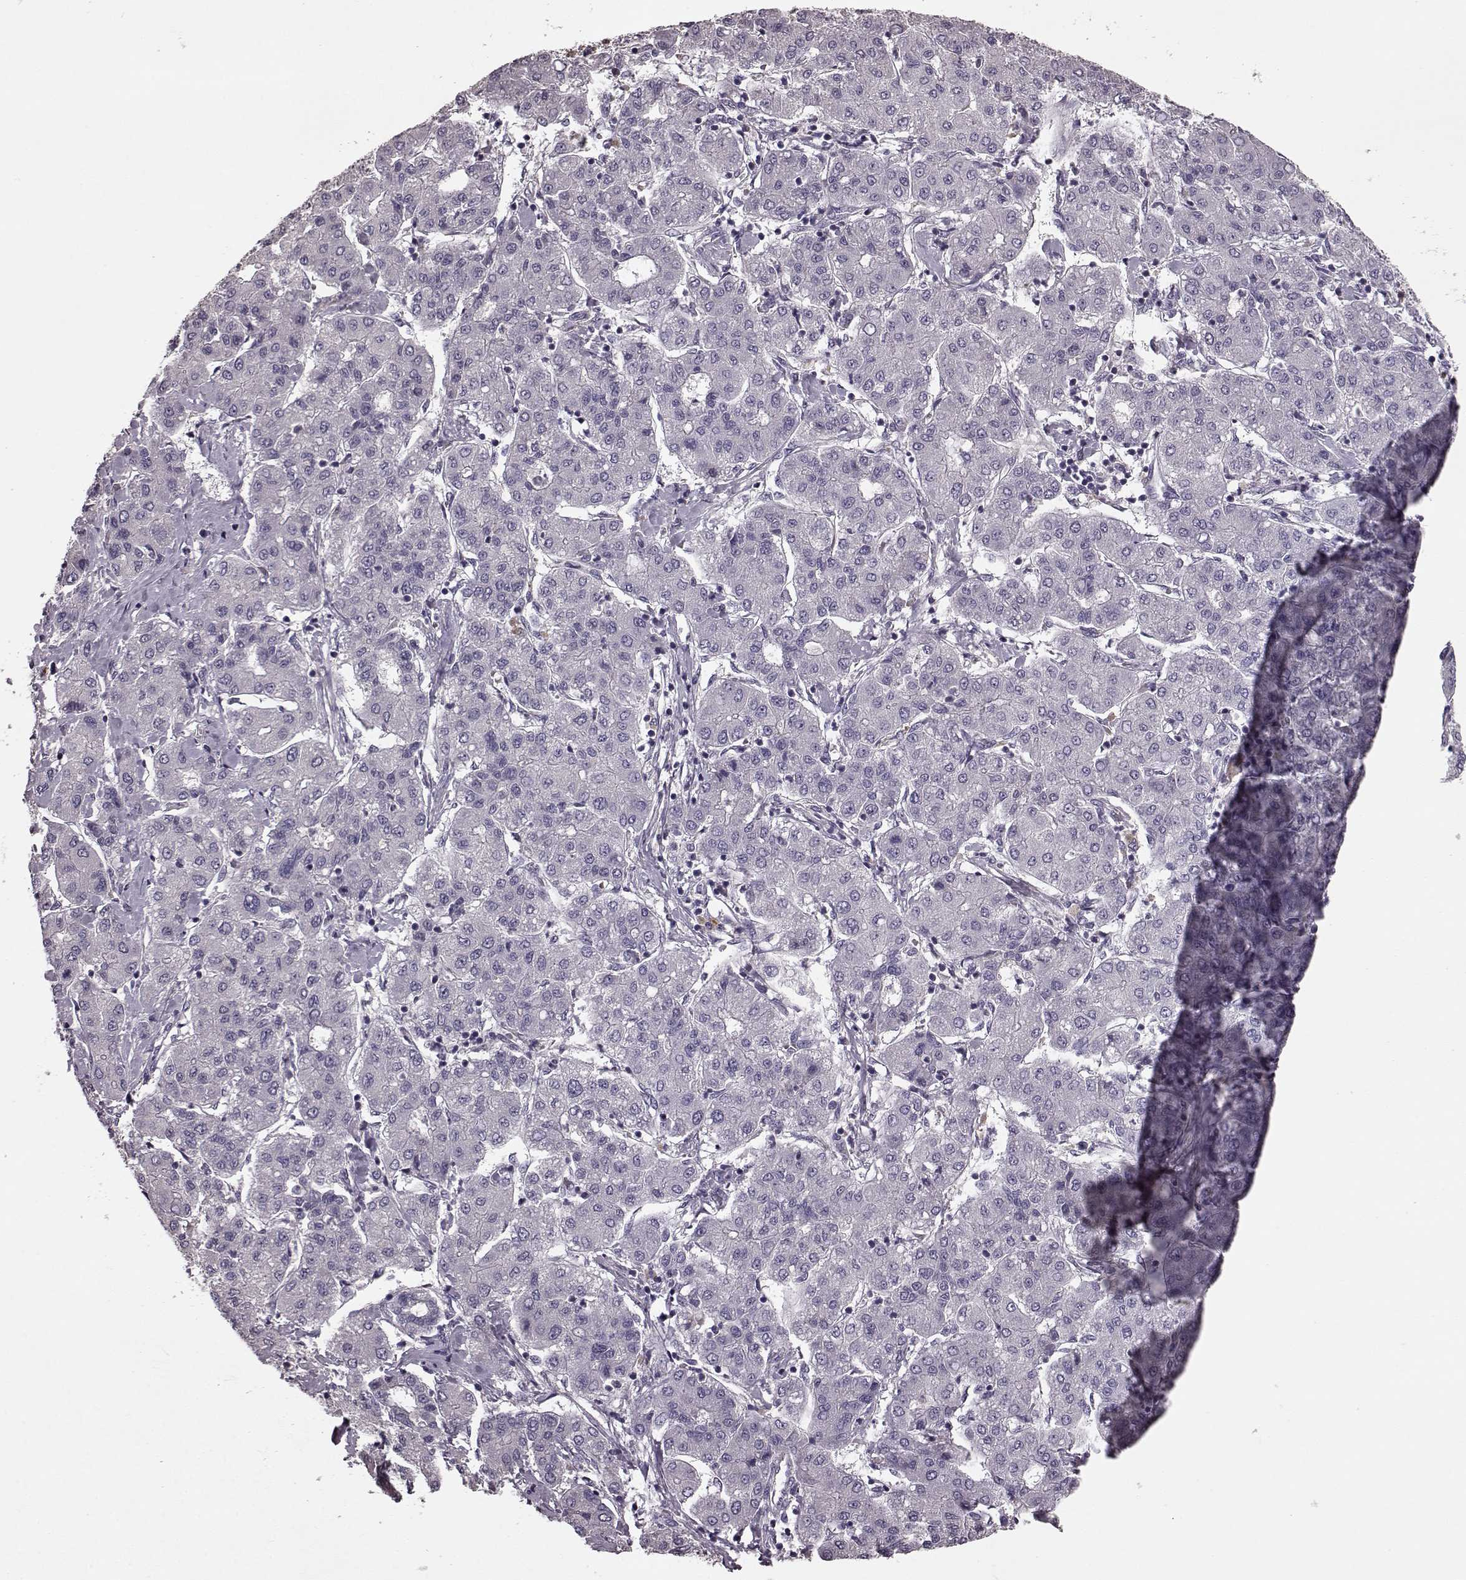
{"staining": {"intensity": "negative", "quantity": "none", "location": "none"}, "tissue": "liver cancer", "cell_type": "Tumor cells", "image_type": "cancer", "snomed": [{"axis": "morphology", "description": "Carcinoma, Hepatocellular, NOS"}, {"axis": "topography", "description": "Liver"}], "caption": "High magnification brightfield microscopy of liver cancer (hepatocellular carcinoma) stained with DAB (brown) and counterstained with hematoxylin (blue): tumor cells show no significant staining.", "gene": "SLC52A3", "patient": {"sex": "male", "age": 65}}